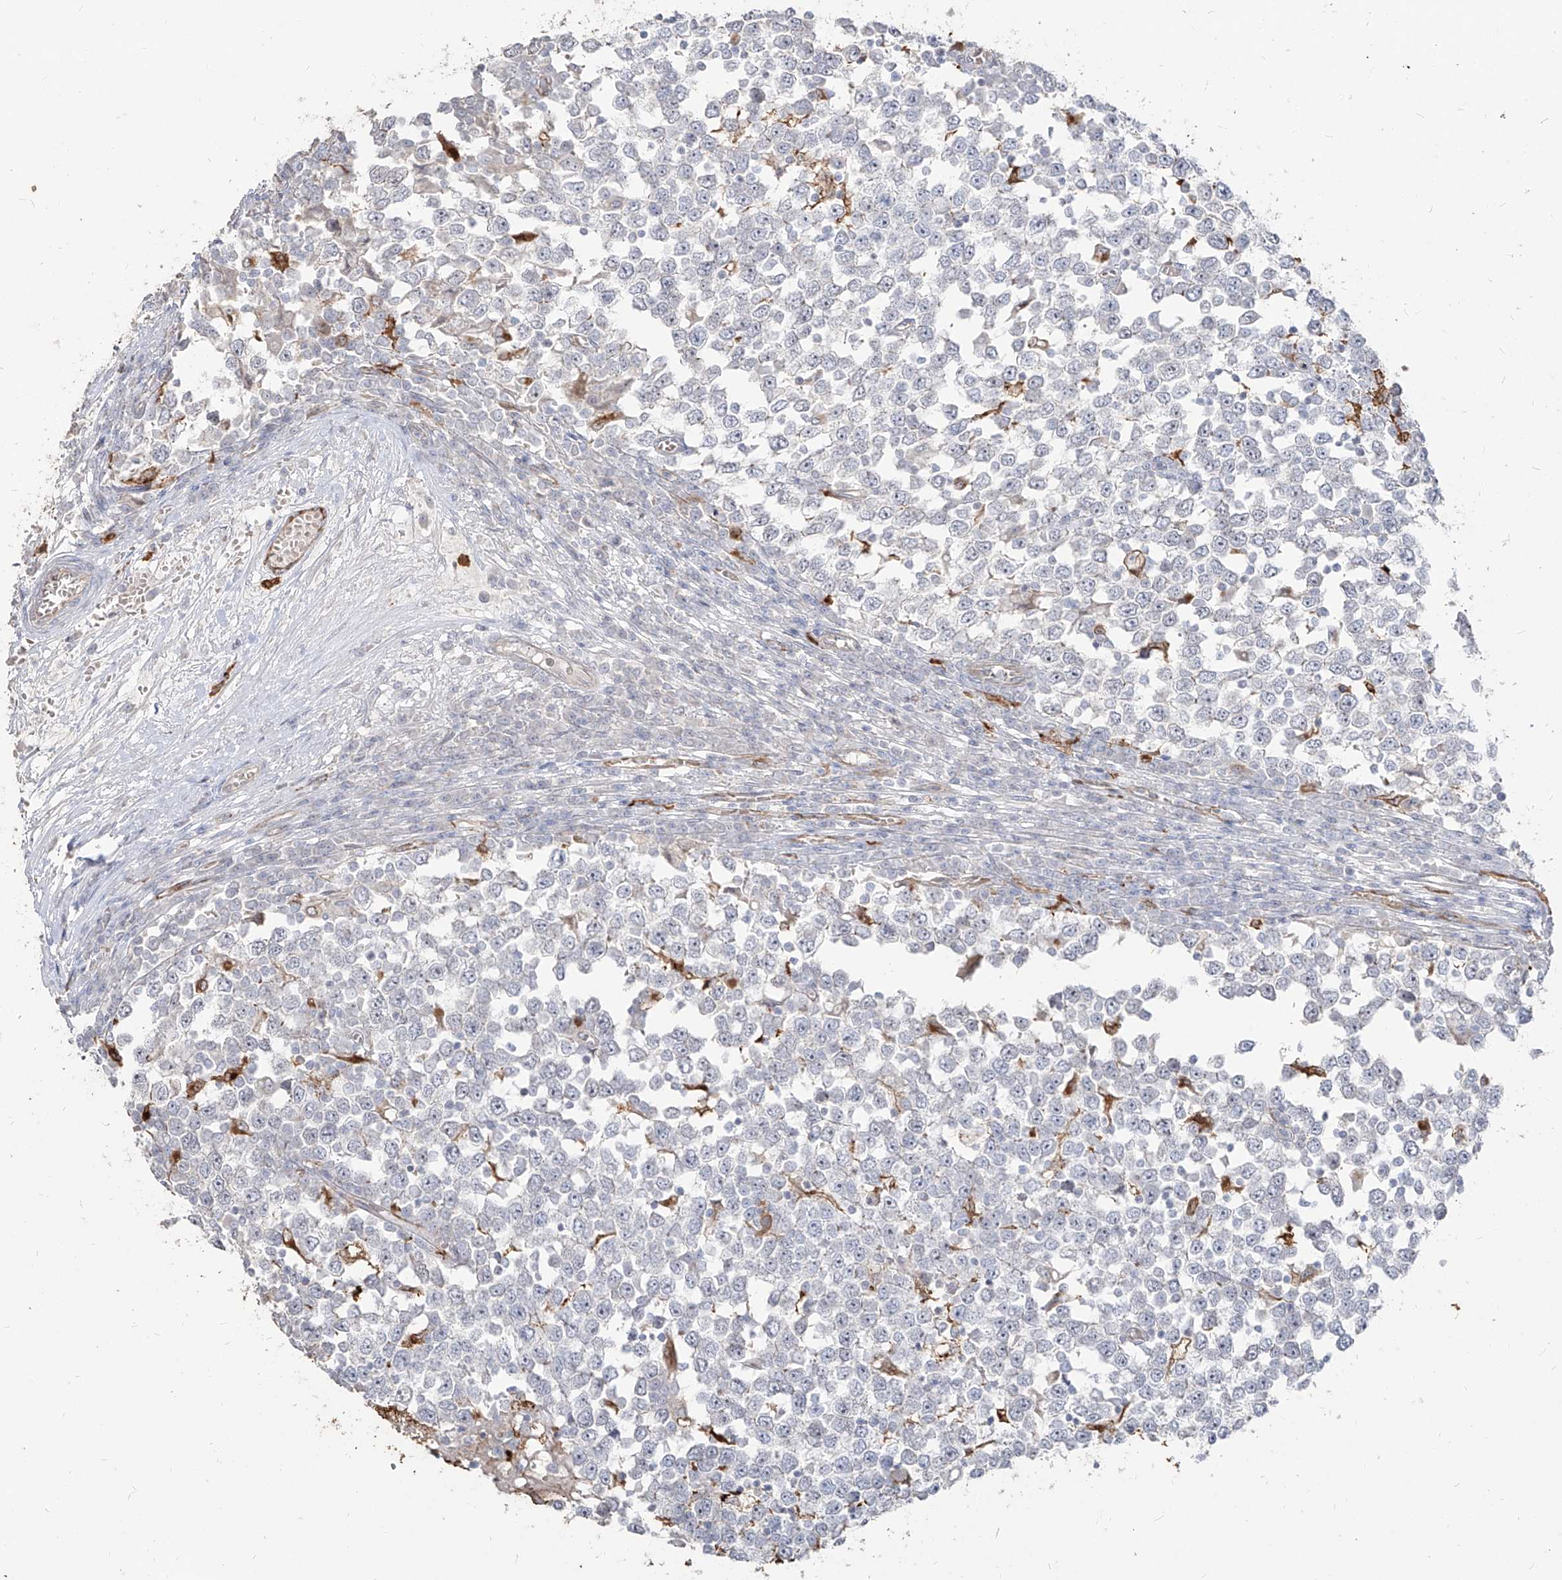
{"staining": {"intensity": "negative", "quantity": "none", "location": "none"}, "tissue": "testis cancer", "cell_type": "Tumor cells", "image_type": "cancer", "snomed": [{"axis": "morphology", "description": "Seminoma, NOS"}, {"axis": "topography", "description": "Testis"}], "caption": "A high-resolution micrograph shows IHC staining of testis seminoma, which reveals no significant positivity in tumor cells.", "gene": "ZNF227", "patient": {"sex": "male", "age": 65}}